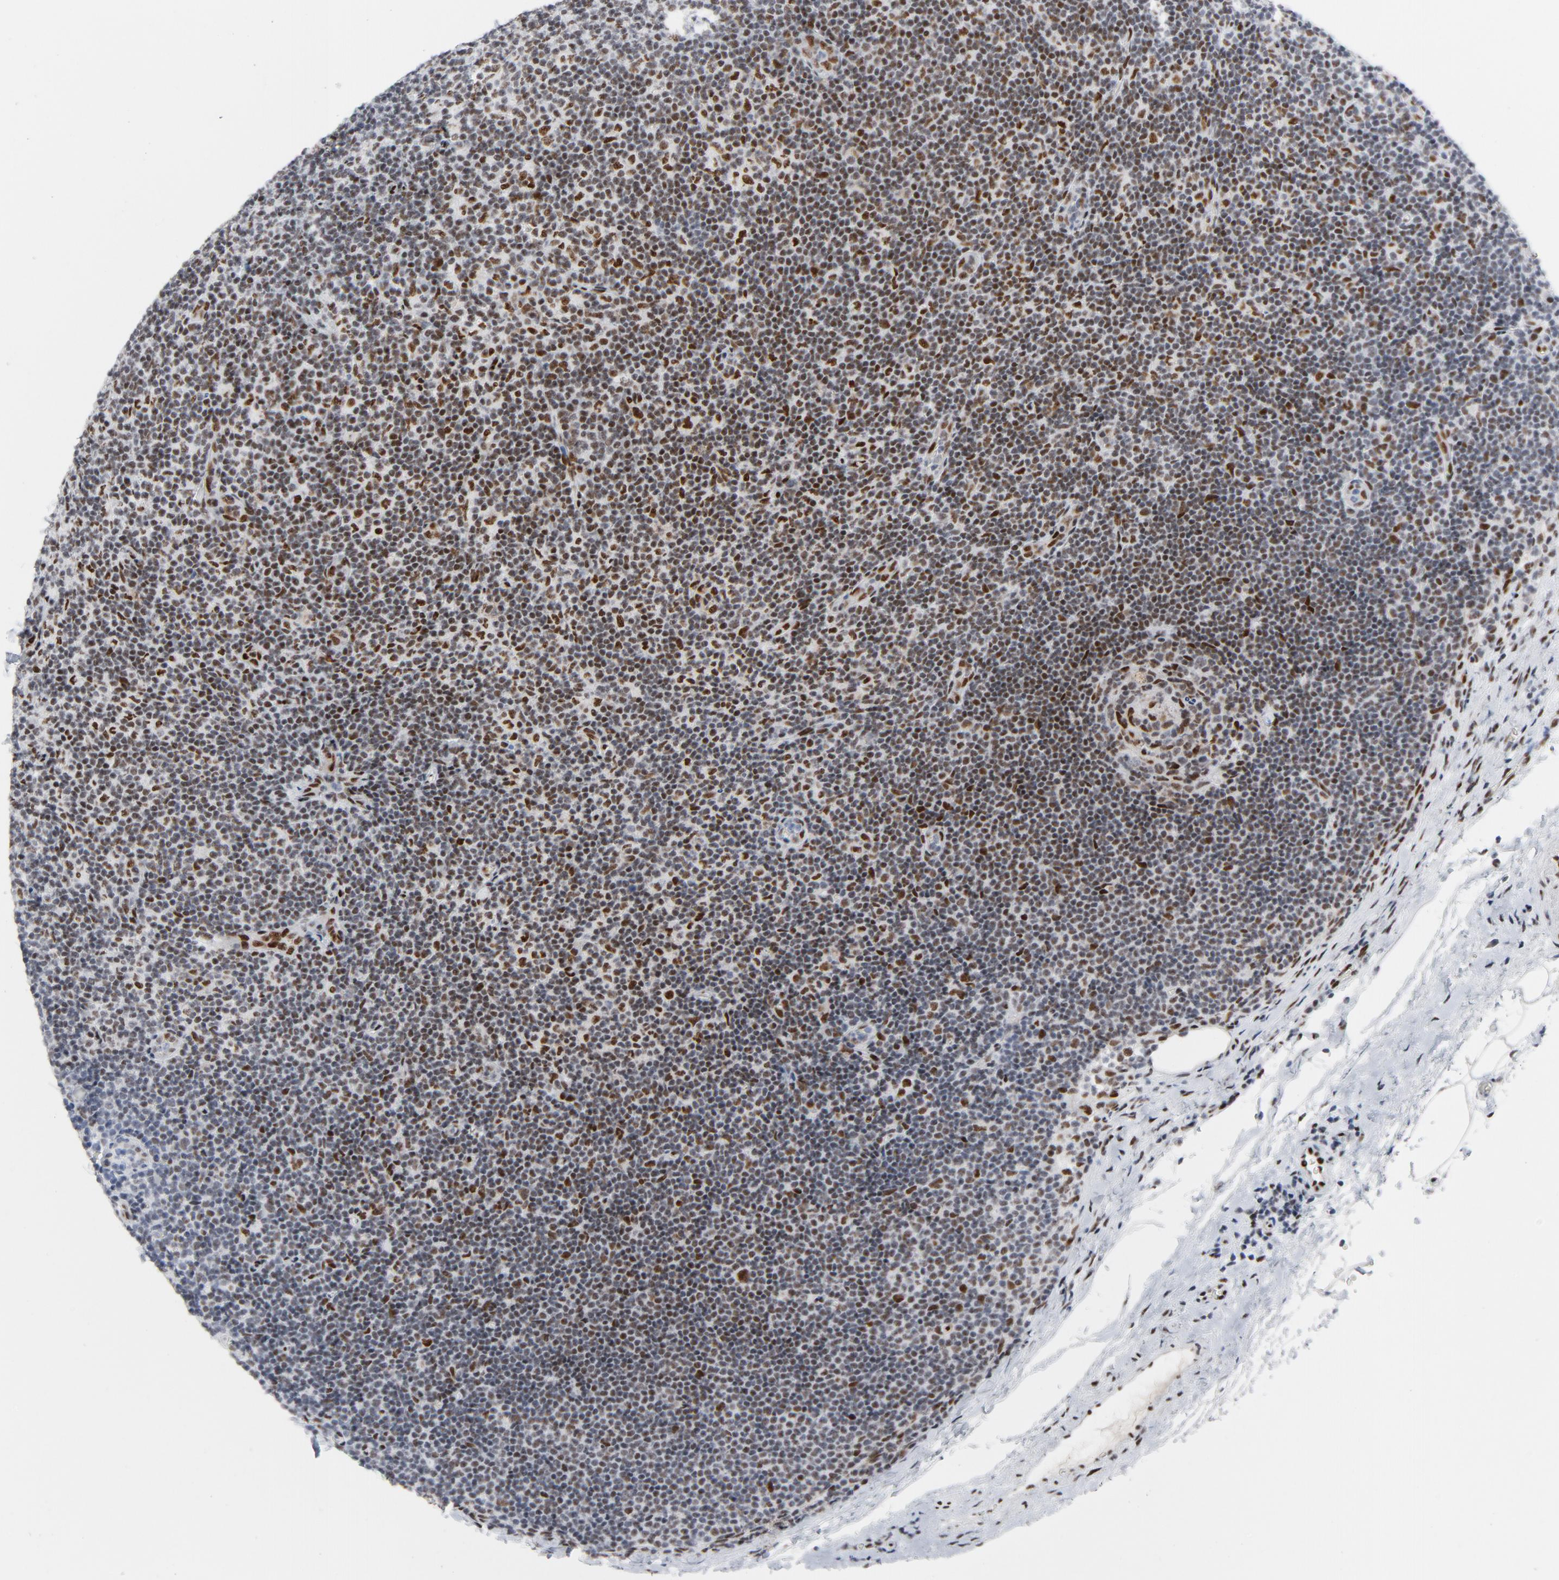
{"staining": {"intensity": "moderate", "quantity": ">75%", "location": "nuclear"}, "tissue": "lymphoma", "cell_type": "Tumor cells", "image_type": "cancer", "snomed": [{"axis": "morphology", "description": "Malignant lymphoma, non-Hodgkin's type, Low grade"}, {"axis": "topography", "description": "Lymph node"}], "caption": "Lymphoma stained with DAB (3,3'-diaminobenzidine) immunohistochemistry (IHC) shows medium levels of moderate nuclear expression in about >75% of tumor cells.", "gene": "HSF1", "patient": {"sex": "male", "age": 70}}